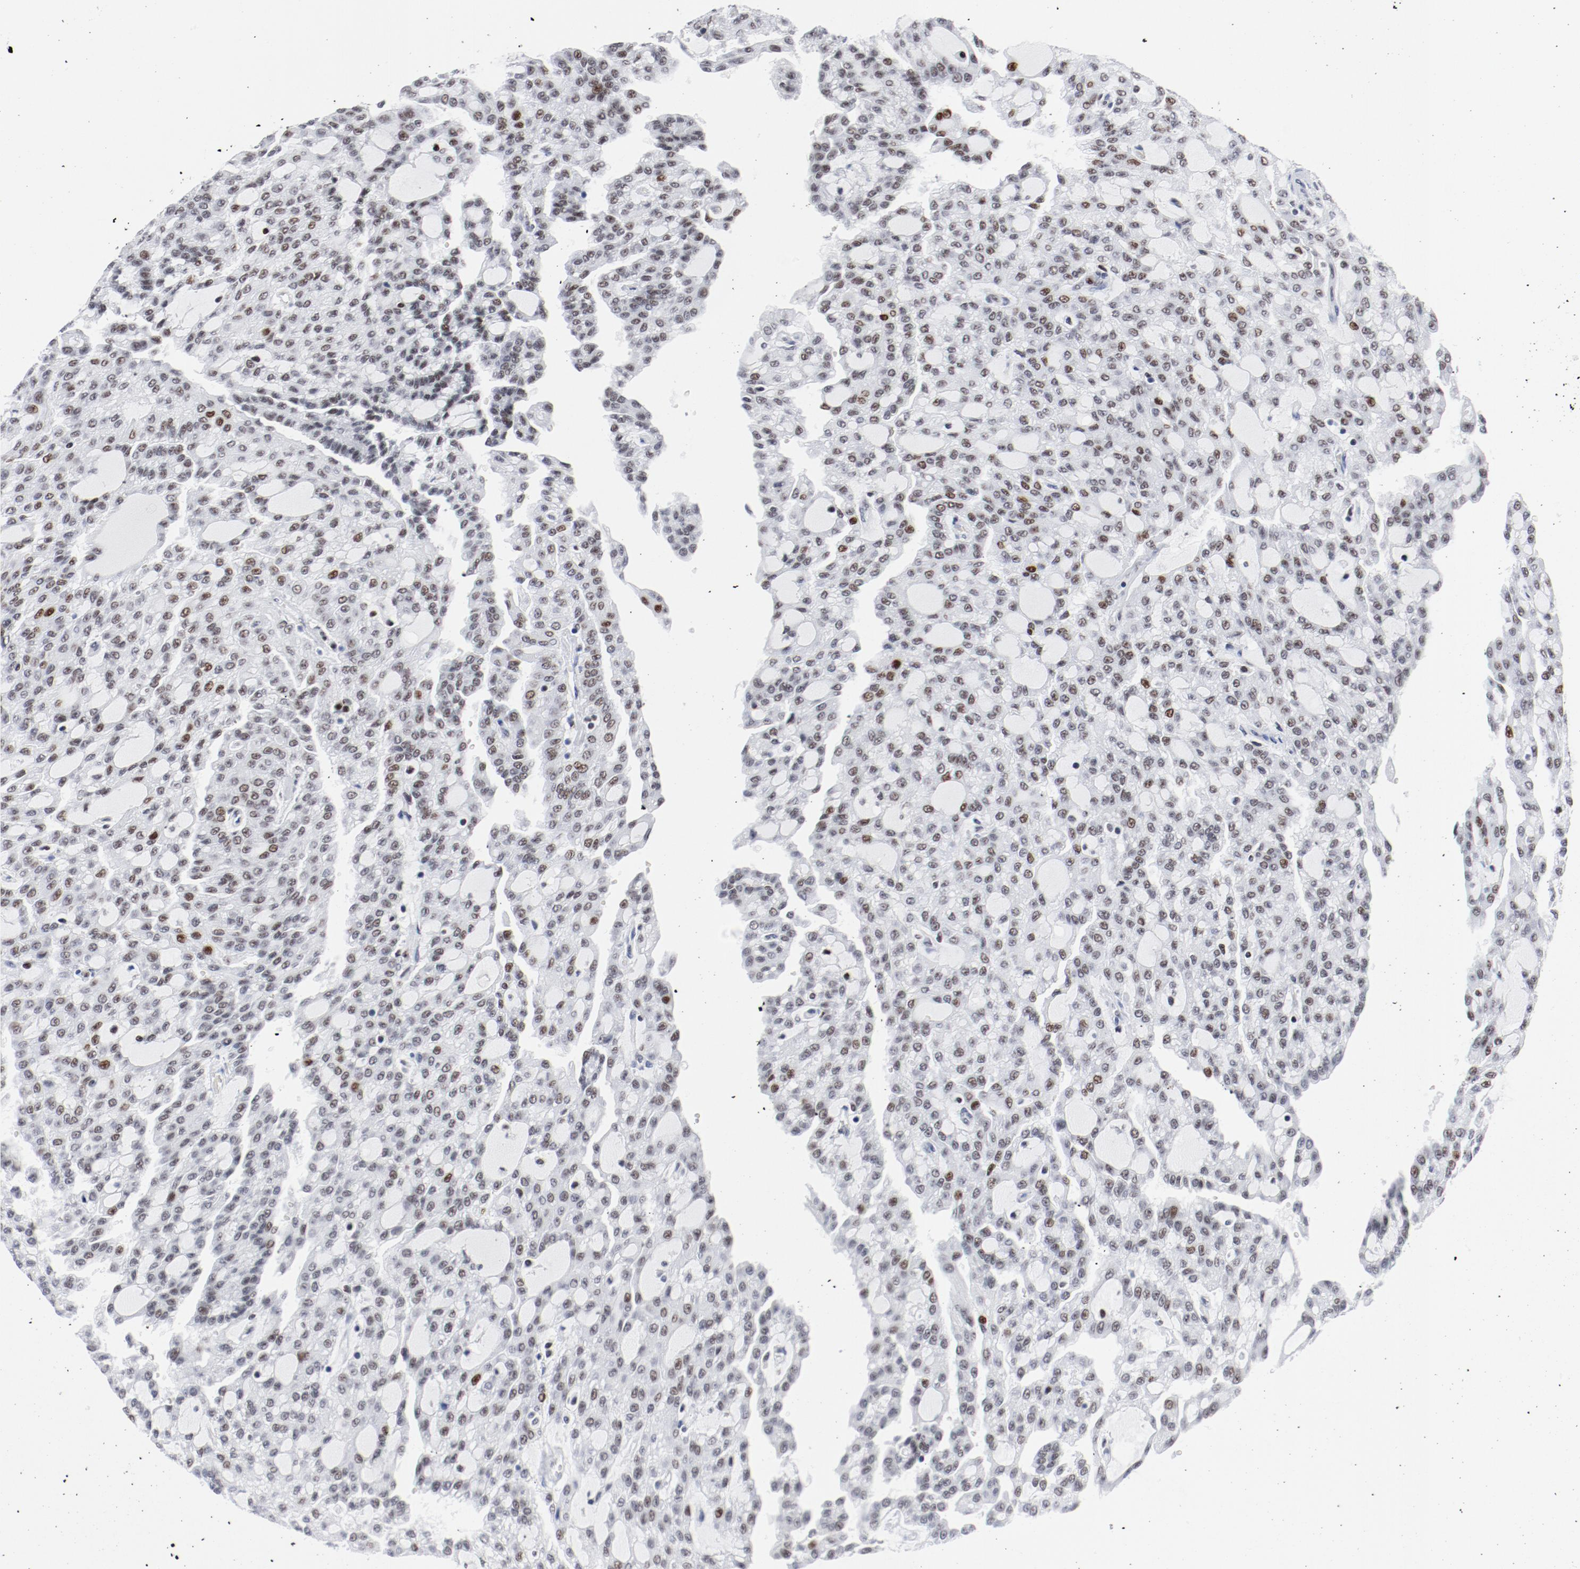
{"staining": {"intensity": "moderate", "quantity": "<25%", "location": "nuclear"}, "tissue": "renal cancer", "cell_type": "Tumor cells", "image_type": "cancer", "snomed": [{"axis": "morphology", "description": "Adenocarcinoma, NOS"}, {"axis": "topography", "description": "Kidney"}], "caption": "Immunohistochemical staining of renal adenocarcinoma shows low levels of moderate nuclear protein positivity in approximately <25% of tumor cells.", "gene": "POLD1", "patient": {"sex": "male", "age": 63}}